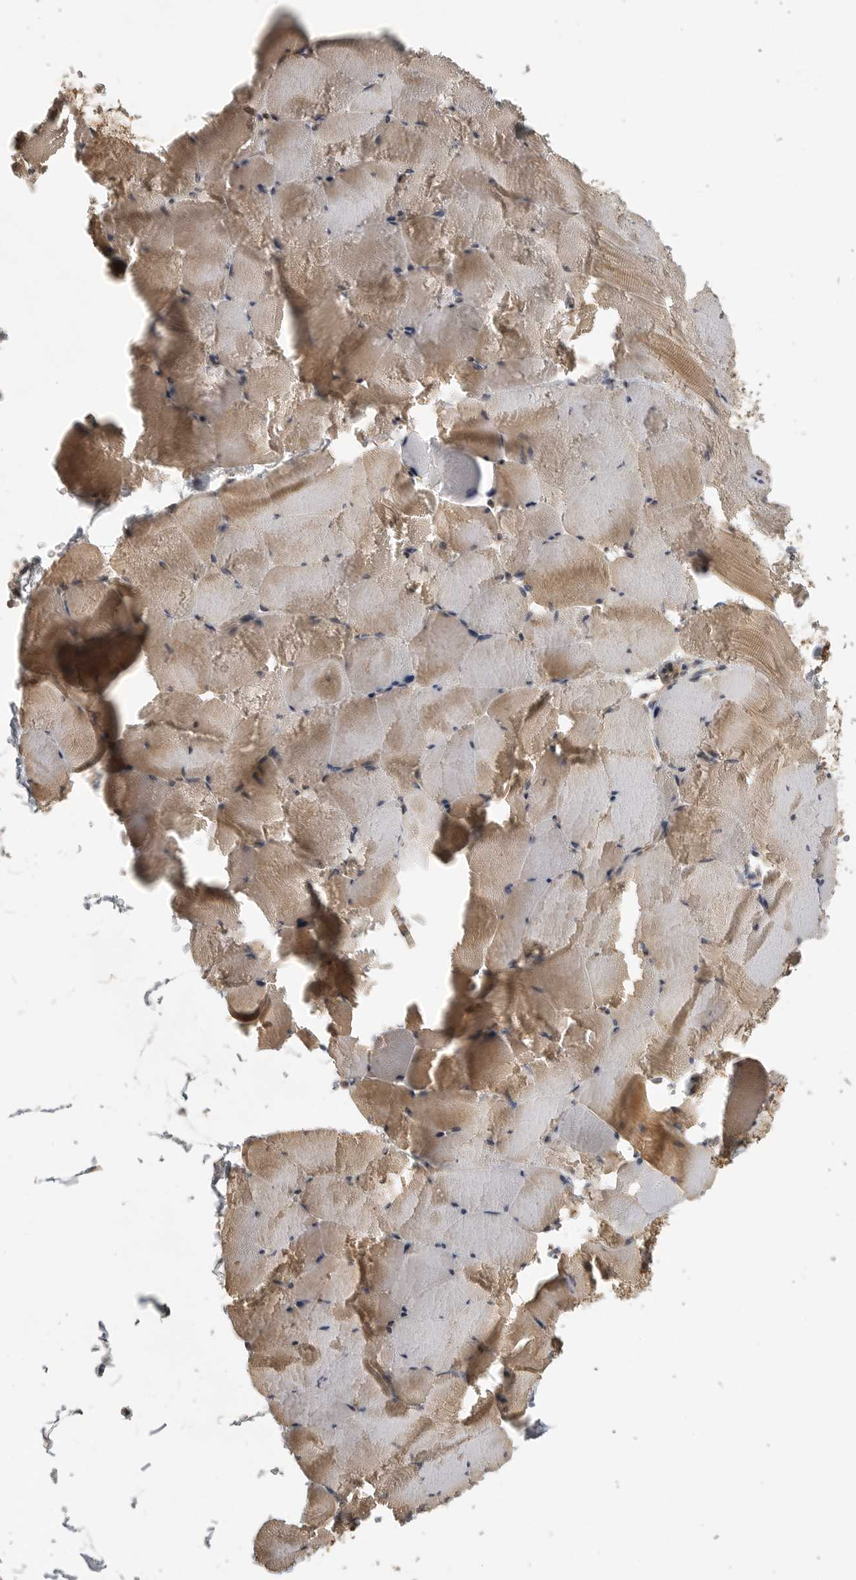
{"staining": {"intensity": "moderate", "quantity": ">75%", "location": "cytoplasmic/membranous"}, "tissue": "skeletal muscle", "cell_type": "Myocytes", "image_type": "normal", "snomed": [{"axis": "morphology", "description": "Normal tissue, NOS"}, {"axis": "topography", "description": "Skeletal muscle"}], "caption": "Skeletal muscle stained for a protein (brown) displays moderate cytoplasmic/membranous positive staining in approximately >75% of myocytes.", "gene": "CUEDC1", "patient": {"sex": "male", "age": 62}}